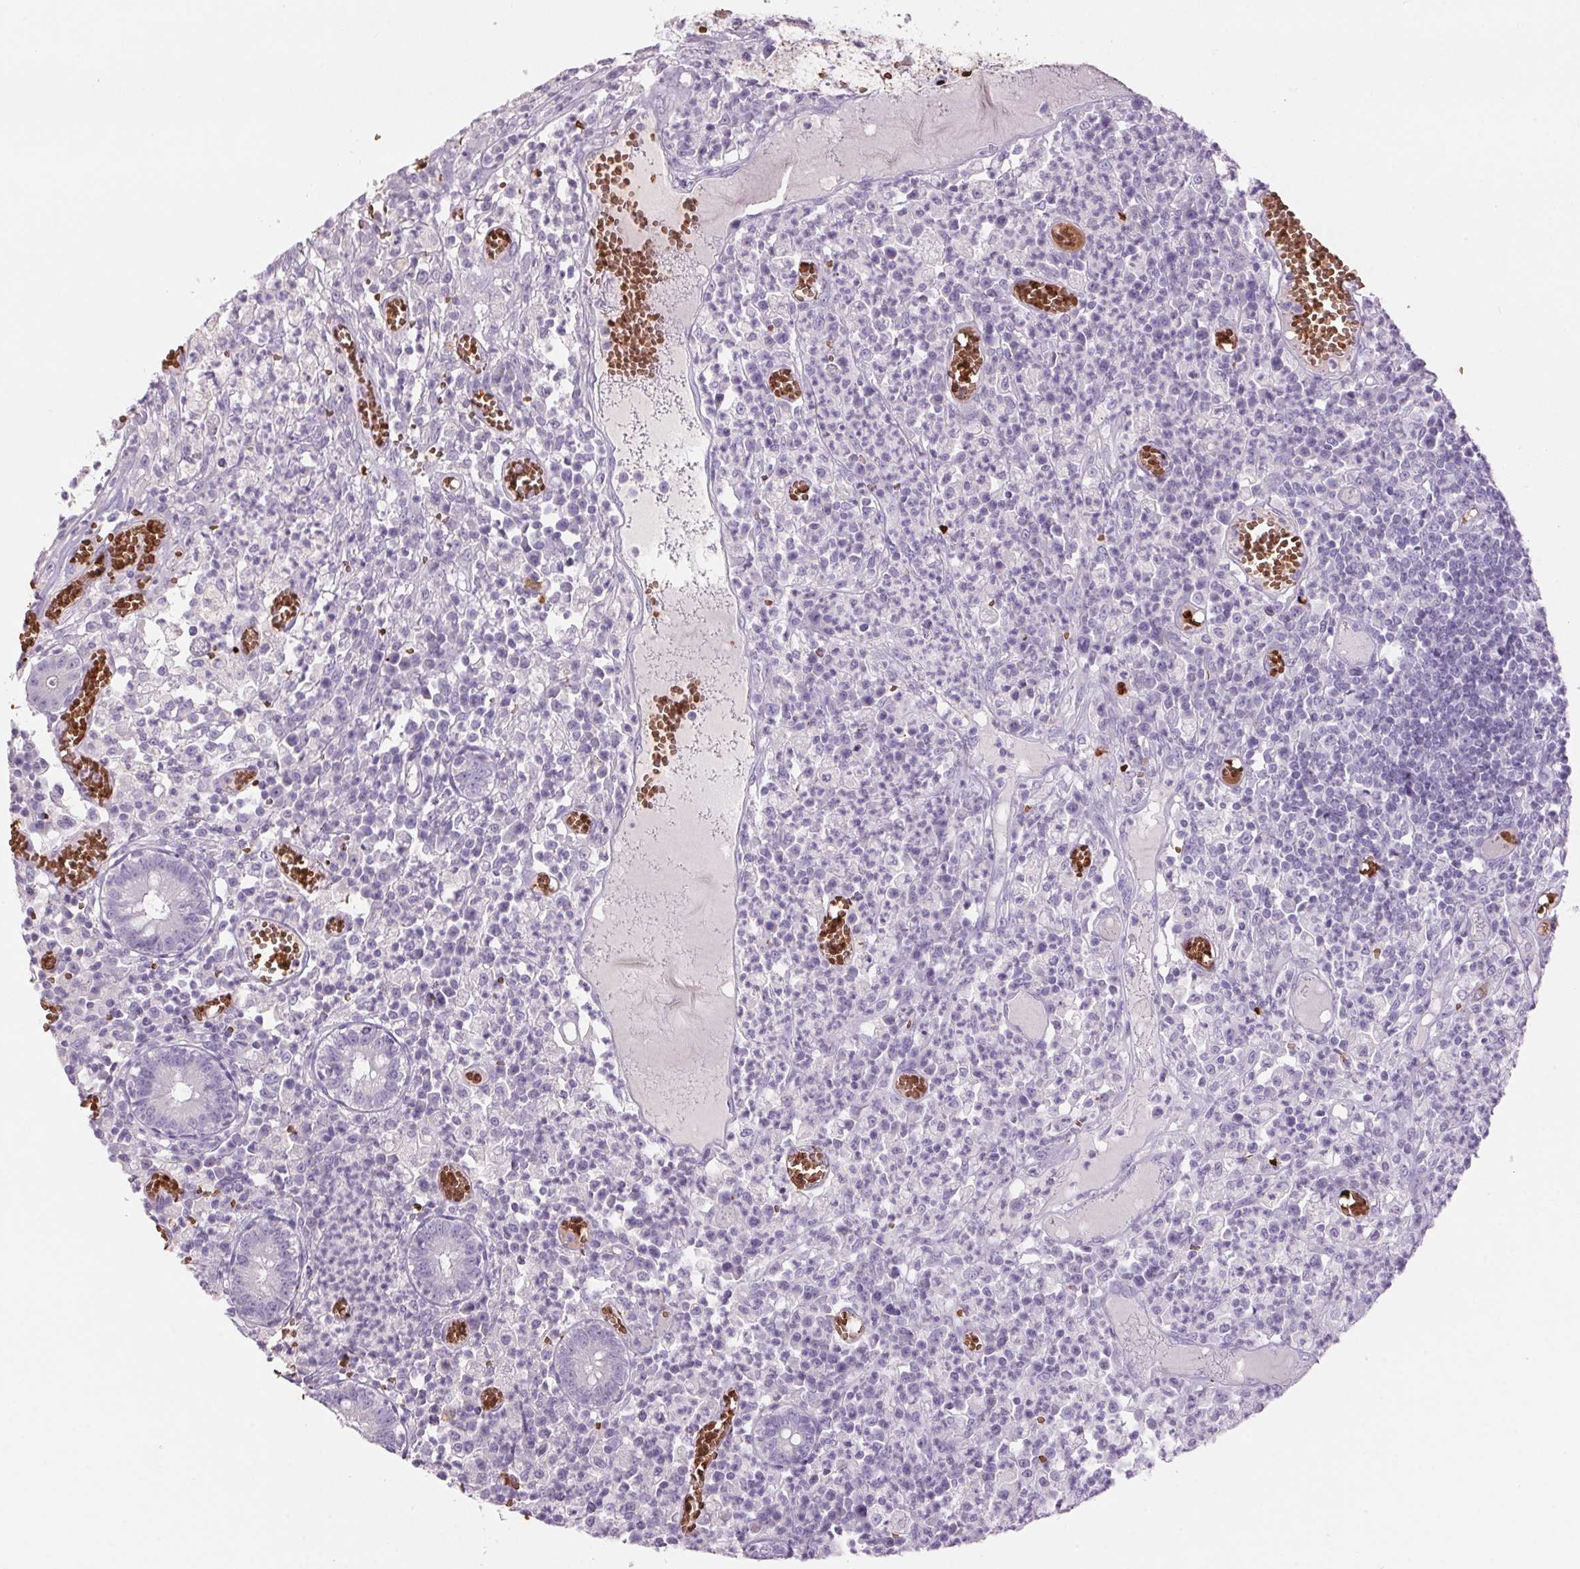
{"staining": {"intensity": "negative", "quantity": "none", "location": "none"}, "tissue": "colorectal cancer", "cell_type": "Tumor cells", "image_type": "cancer", "snomed": [{"axis": "morphology", "description": "Normal tissue, NOS"}, {"axis": "morphology", "description": "Adenocarcinoma, NOS"}, {"axis": "topography", "description": "Colon"}], "caption": "A histopathology image of human colorectal adenocarcinoma is negative for staining in tumor cells.", "gene": "HBQ1", "patient": {"sex": "male", "age": 65}}